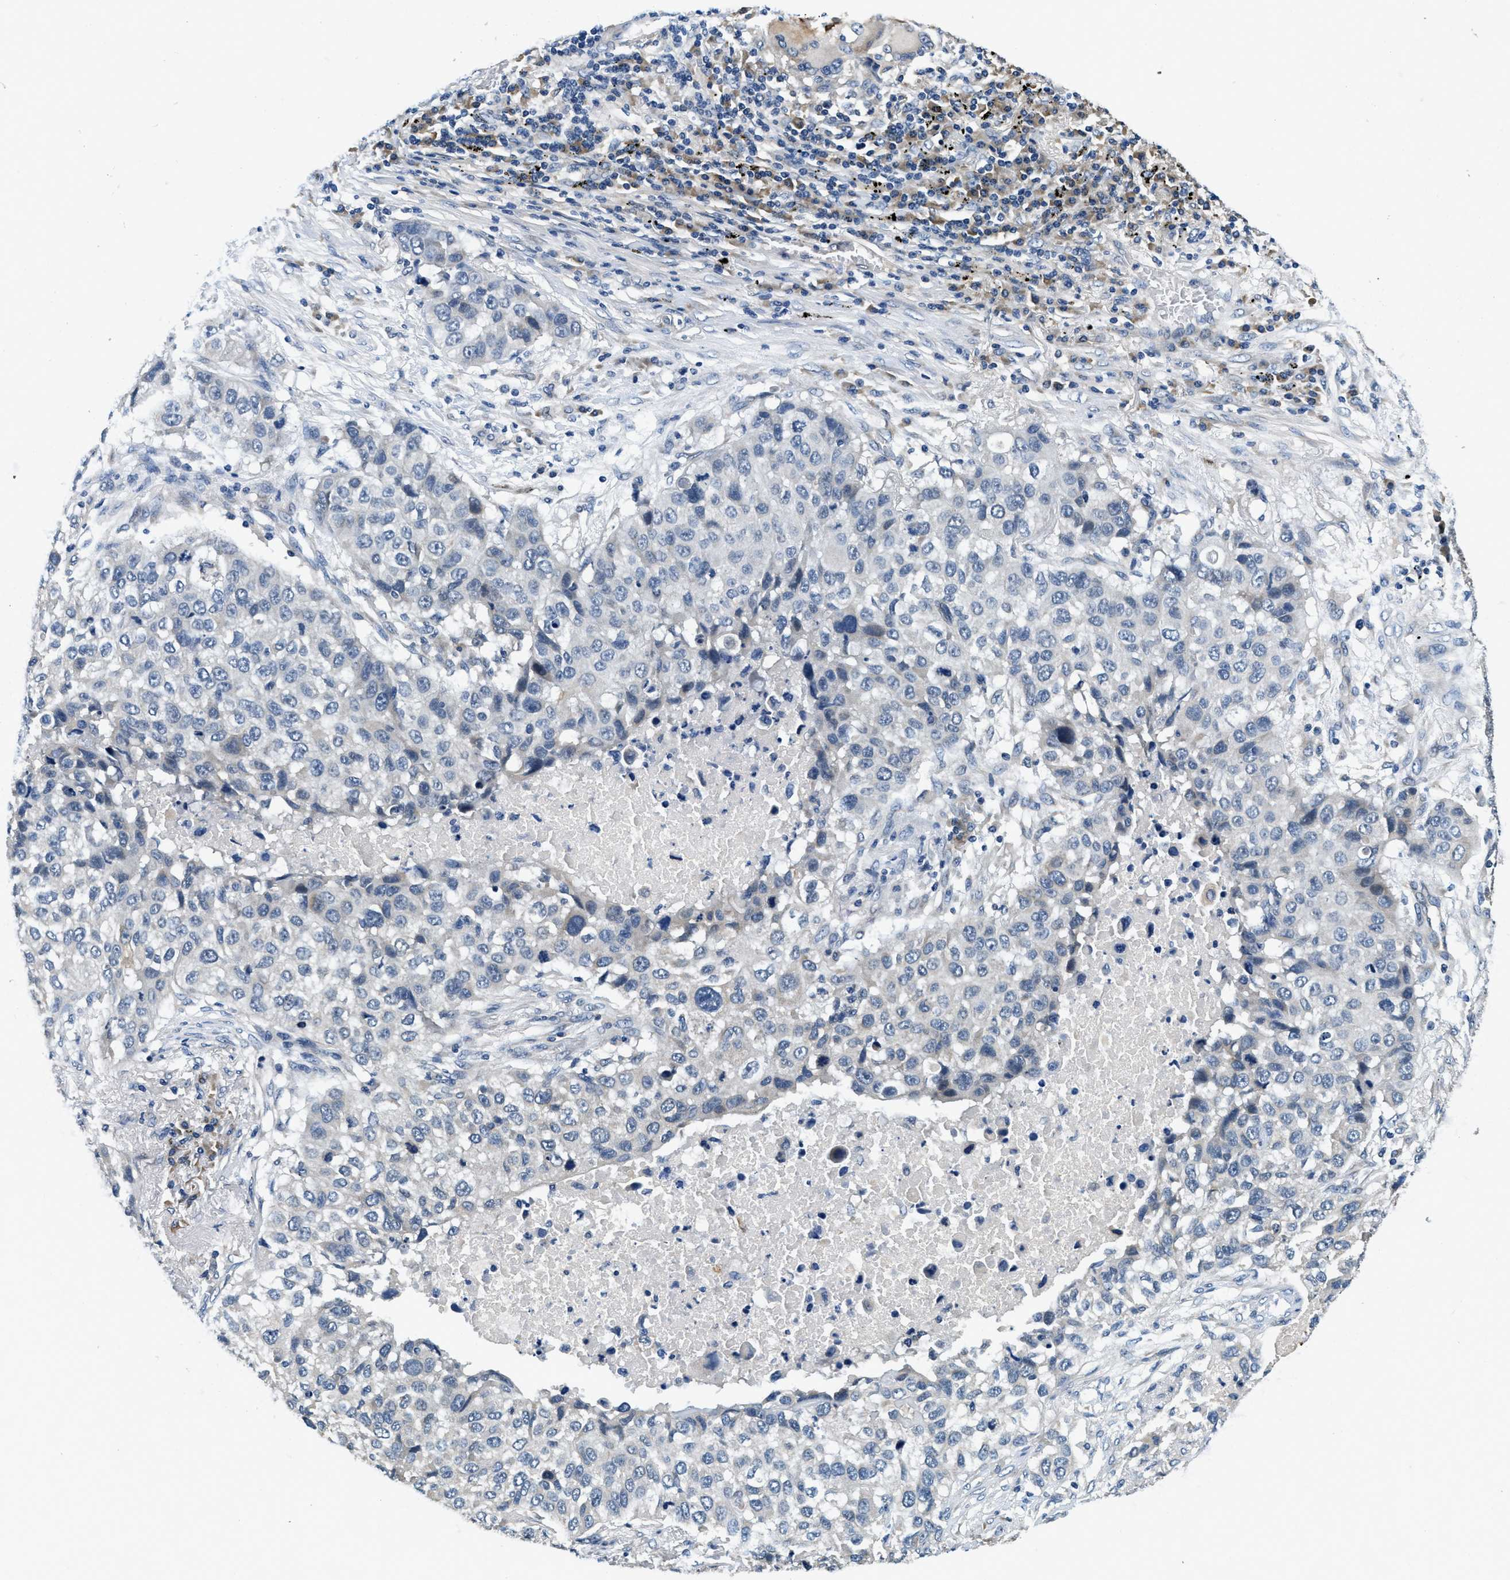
{"staining": {"intensity": "negative", "quantity": "none", "location": "none"}, "tissue": "lung cancer", "cell_type": "Tumor cells", "image_type": "cancer", "snomed": [{"axis": "morphology", "description": "Squamous cell carcinoma, NOS"}, {"axis": "topography", "description": "Lung"}], "caption": "Tumor cells show no significant expression in squamous cell carcinoma (lung).", "gene": "ALDH3A2", "patient": {"sex": "male", "age": 57}}